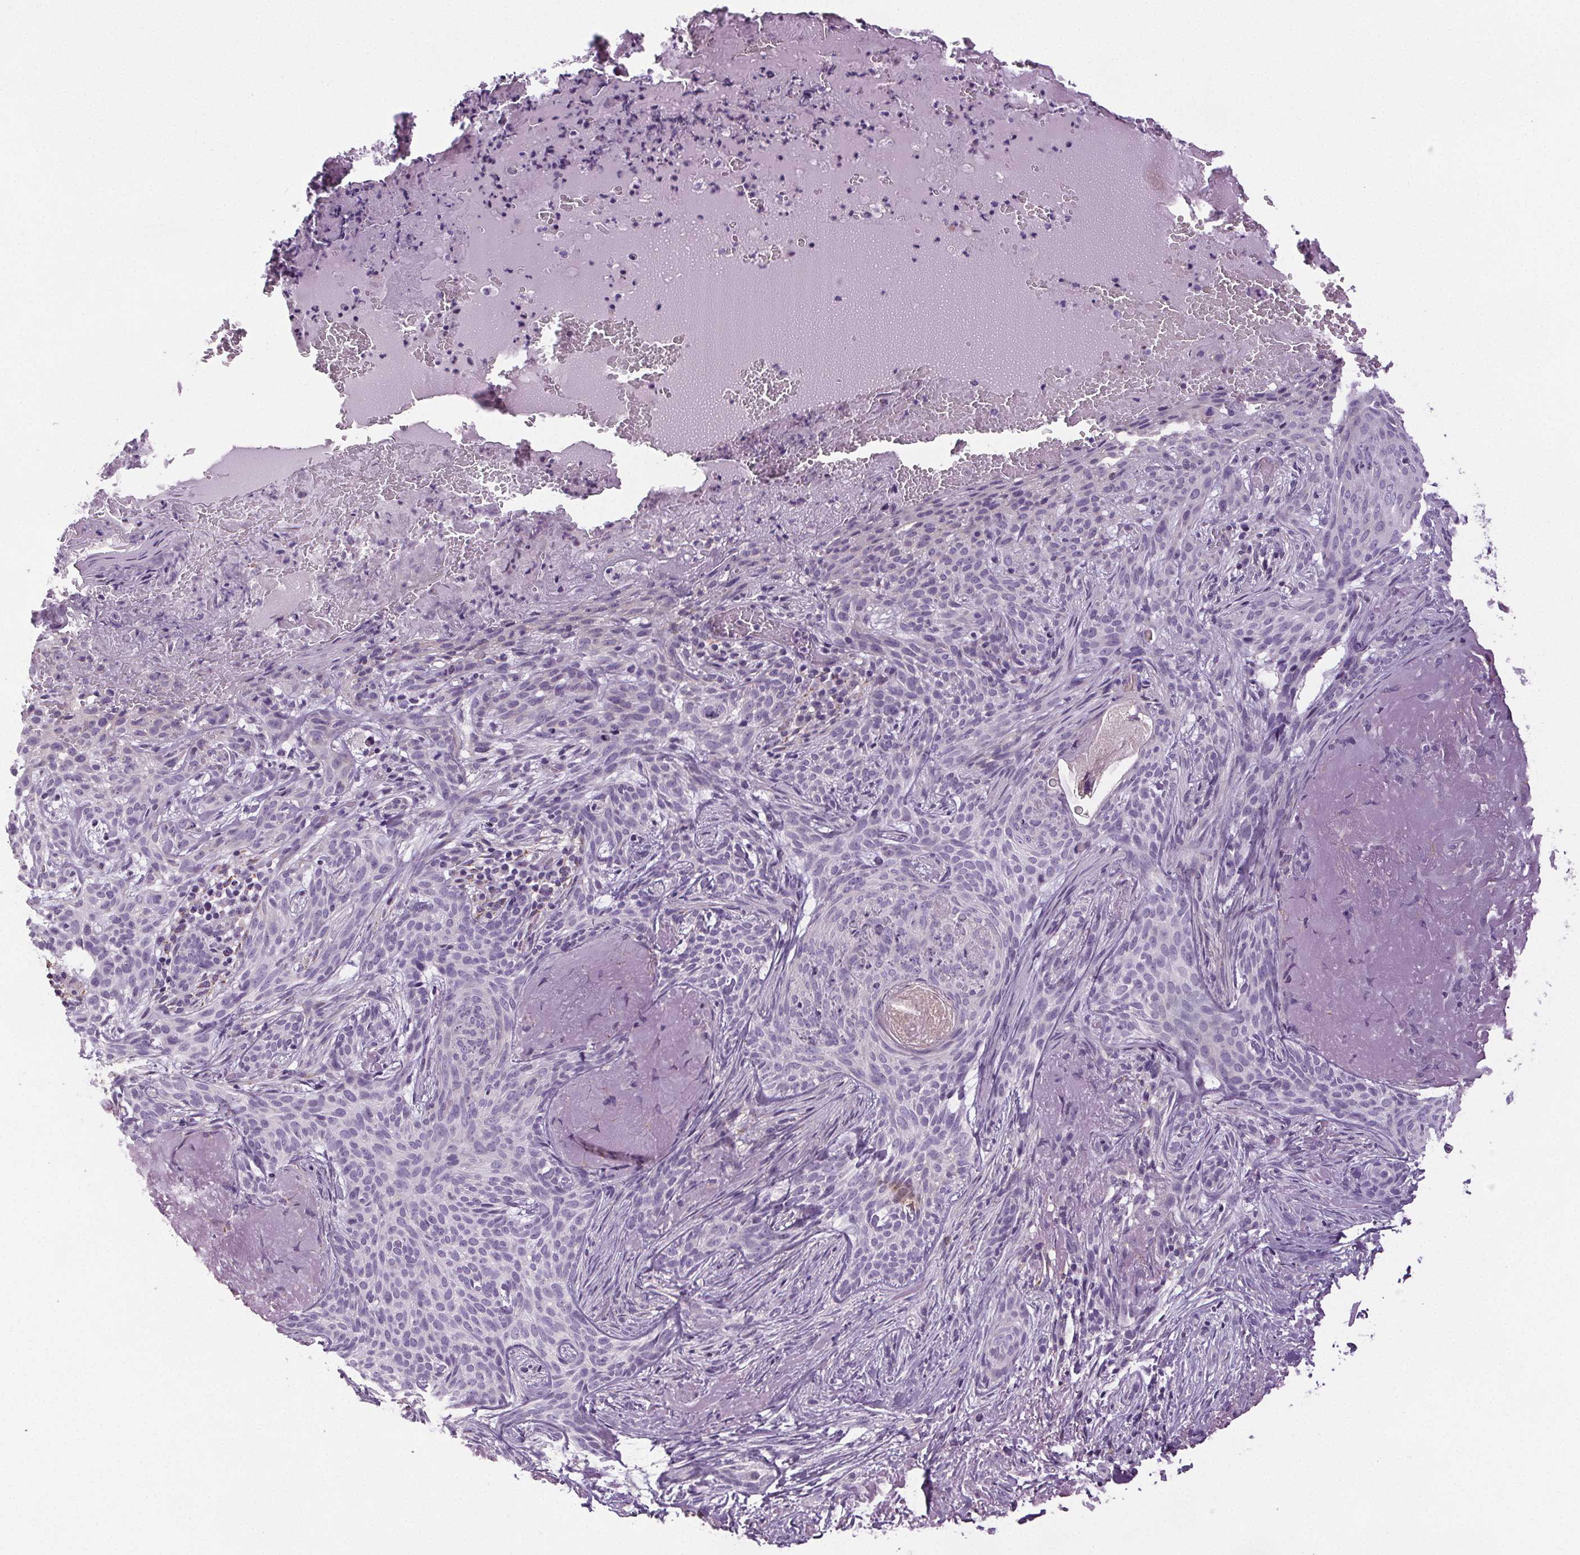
{"staining": {"intensity": "negative", "quantity": "none", "location": "none"}, "tissue": "skin cancer", "cell_type": "Tumor cells", "image_type": "cancer", "snomed": [{"axis": "morphology", "description": "Basal cell carcinoma"}, {"axis": "topography", "description": "Skin"}], "caption": "Immunohistochemistry (IHC) image of human skin cancer (basal cell carcinoma) stained for a protein (brown), which reveals no positivity in tumor cells. (DAB IHC with hematoxylin counter stain).", "gene": "GPIHBP1", "patient": {"sex": "male", "age": 84}}